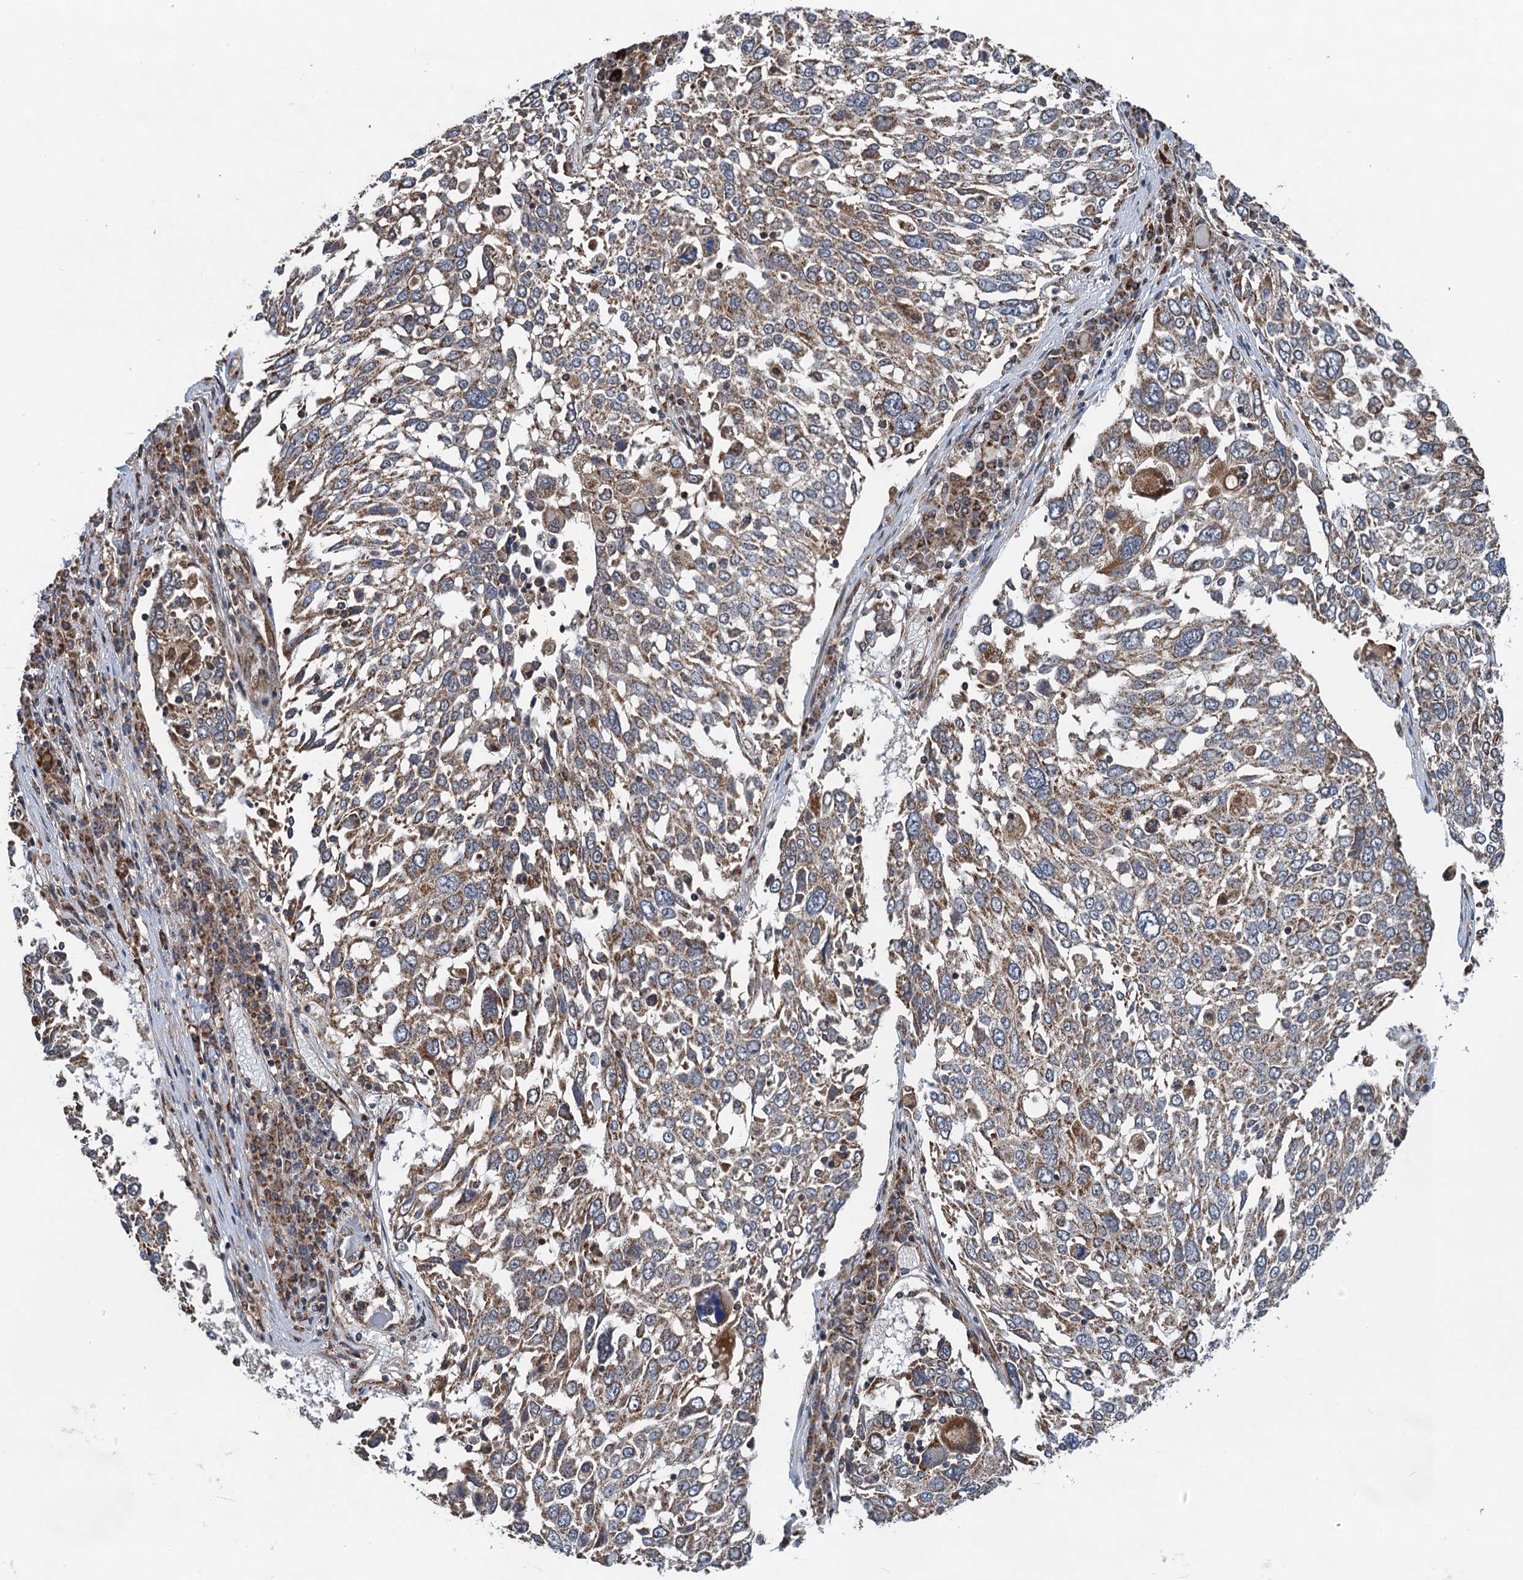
{"staining": {"intensity": "moderate", "quantity": ">75%", "location": "cytoplasmic/membranous"}, "tissue": "lung cancer", "cell_type": "Tumor cells", "image_type": "cancer", "snomed": [{"axis": "morphology", "description": "Squamous cell carcinoma, NOS"}, {"axis": "topography", "description": "Lung"}], "caption": "A brown stain shows moderate cytoplasmic/membranous positivity of a protein in lung squamous cell carcinoma tumor cells.", "gene": "CMPK2", "patient": {"sex": "male", "age": 65}}